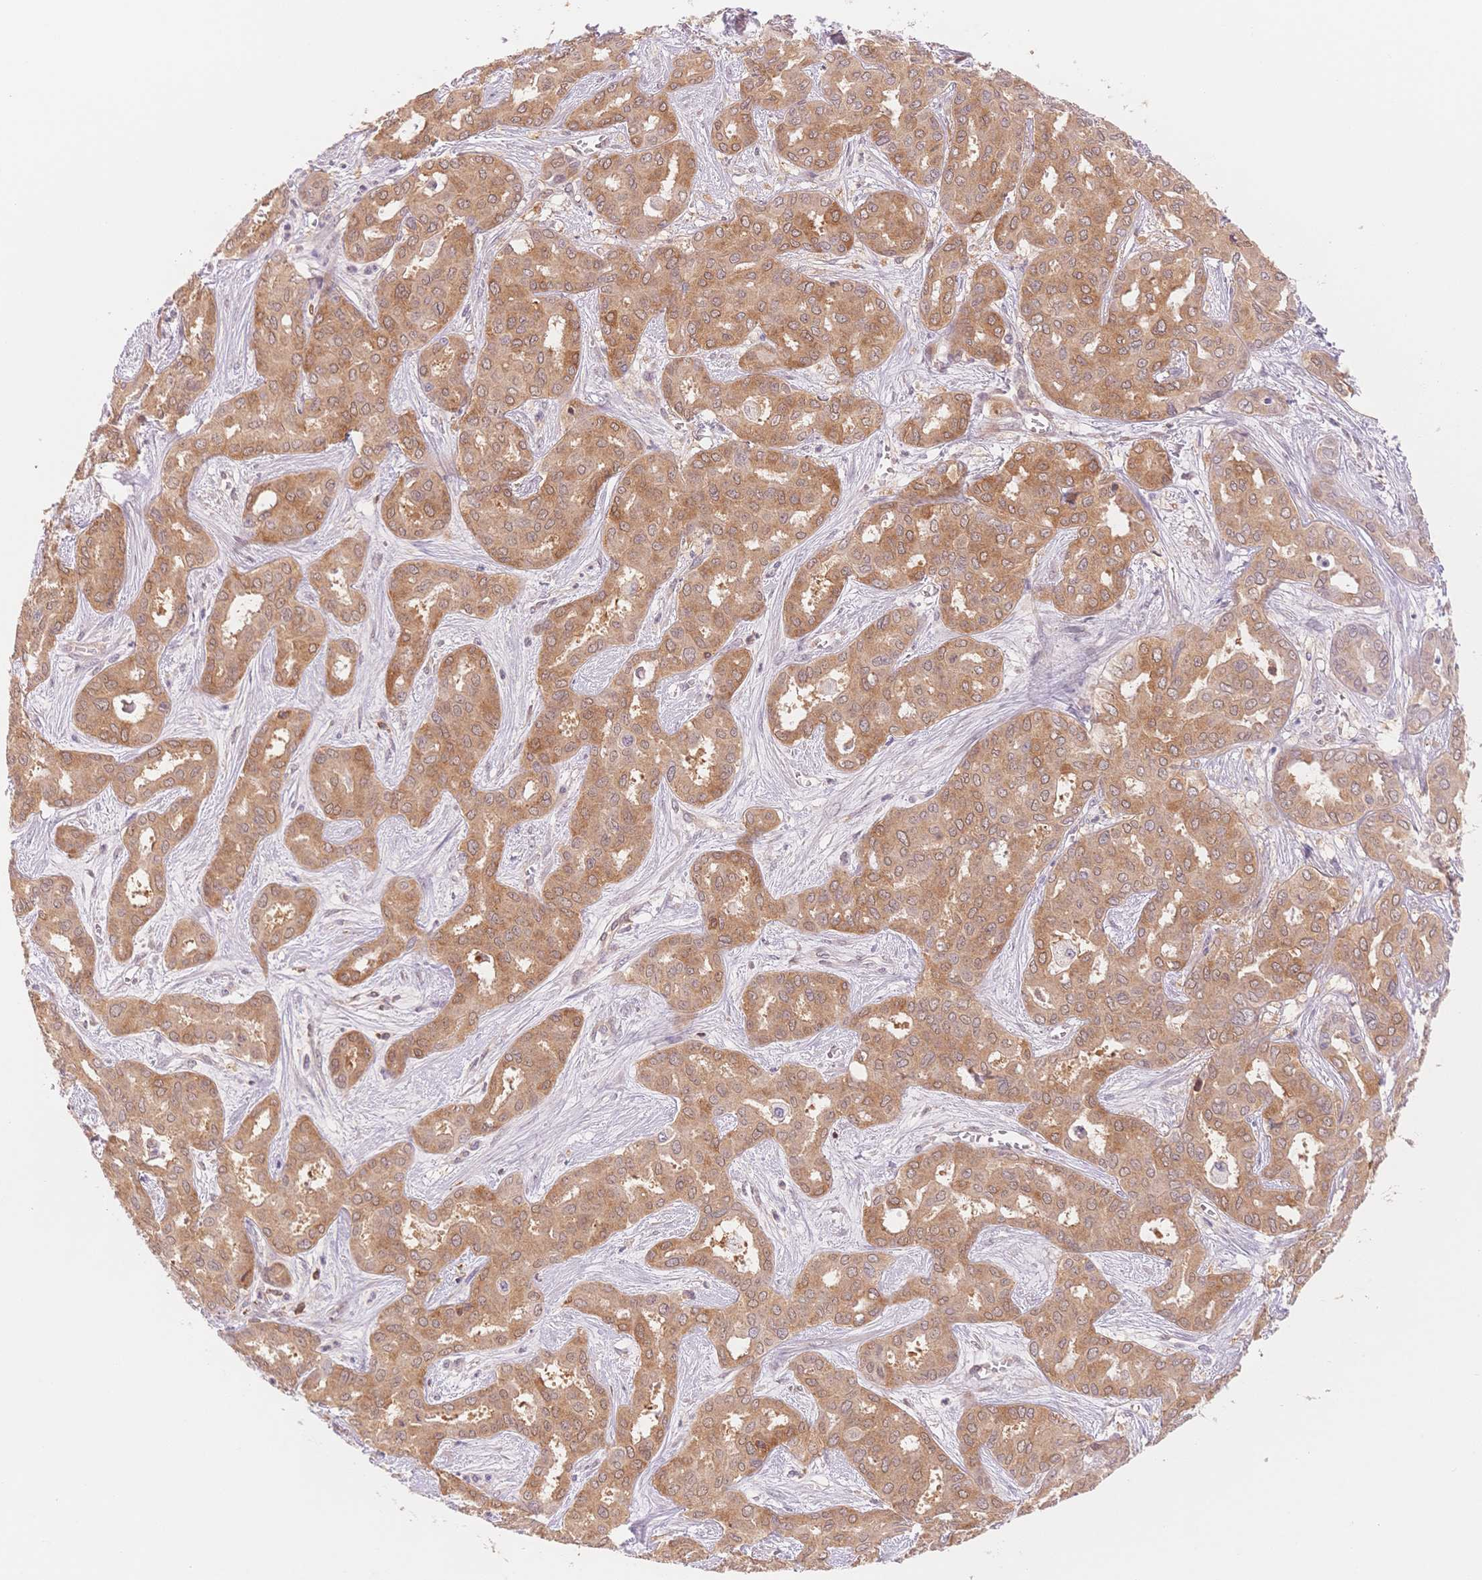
{"staining": {"intensity": "moderate", "quantity": ">75%", "location": "cytoplasmic/membranous"}, "tissue": "liver cancer", "cell_type": "Tumor cells", "image_type": "cancer", "snomed": [{"axis": "morphology", "description": "Cholangiocarcinoma"}, {"axis": "topography", "description": "Liver"}], "caption": "This histopathology image exhibits liver cancer stained with immunohistochemistry to label a protein in brown. The cytoplasmic/membranous of tumor cells show moderate positivity for the protein. Nuclei are counter-stained blue.", "gene": "STK39", "patient": {"sex": "female", "age": 64}}